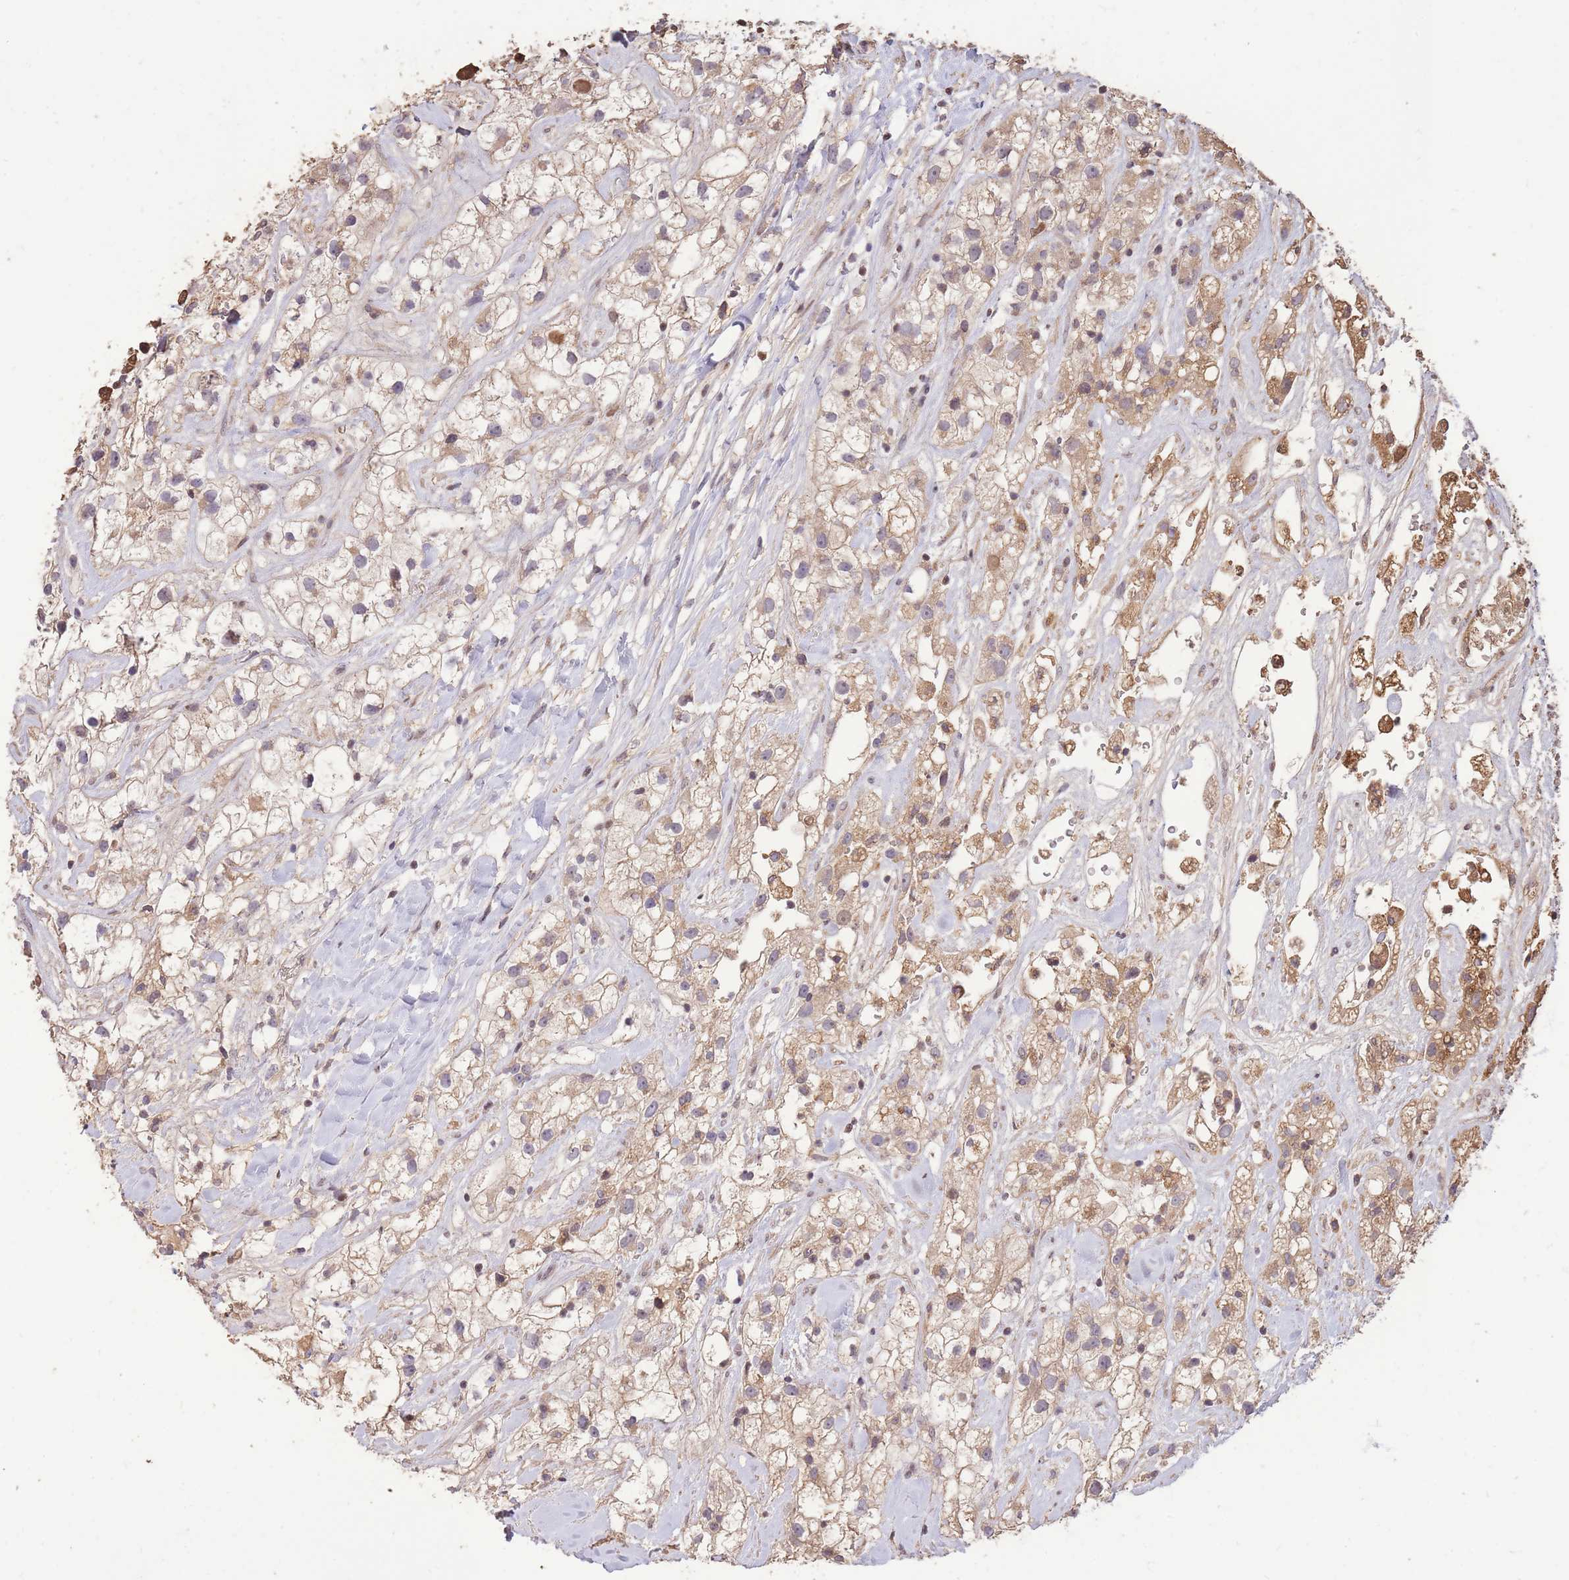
{"staining": {"intensity": "moderate", "quantity": ">75%", "location": "cytoplasmic/membranous"}, "tissue": "renal cancer", "cell_type": "Tumor cells", "image_type": "cancer", "snomed": [{"axis": "morphology", "description": "Adenocarcinoma, NOS"}, {"axis": "topography", "description": "Kidney"}], "caption": "Immunohistochemical staining of renal cancer (adenocarcinoma) exhibits medium levels of moderate cytoplasmic/membranous expression in about >75% of tumor cells.", "gene": "RGS14", "patient": {"sex": "male", "age": 59}}